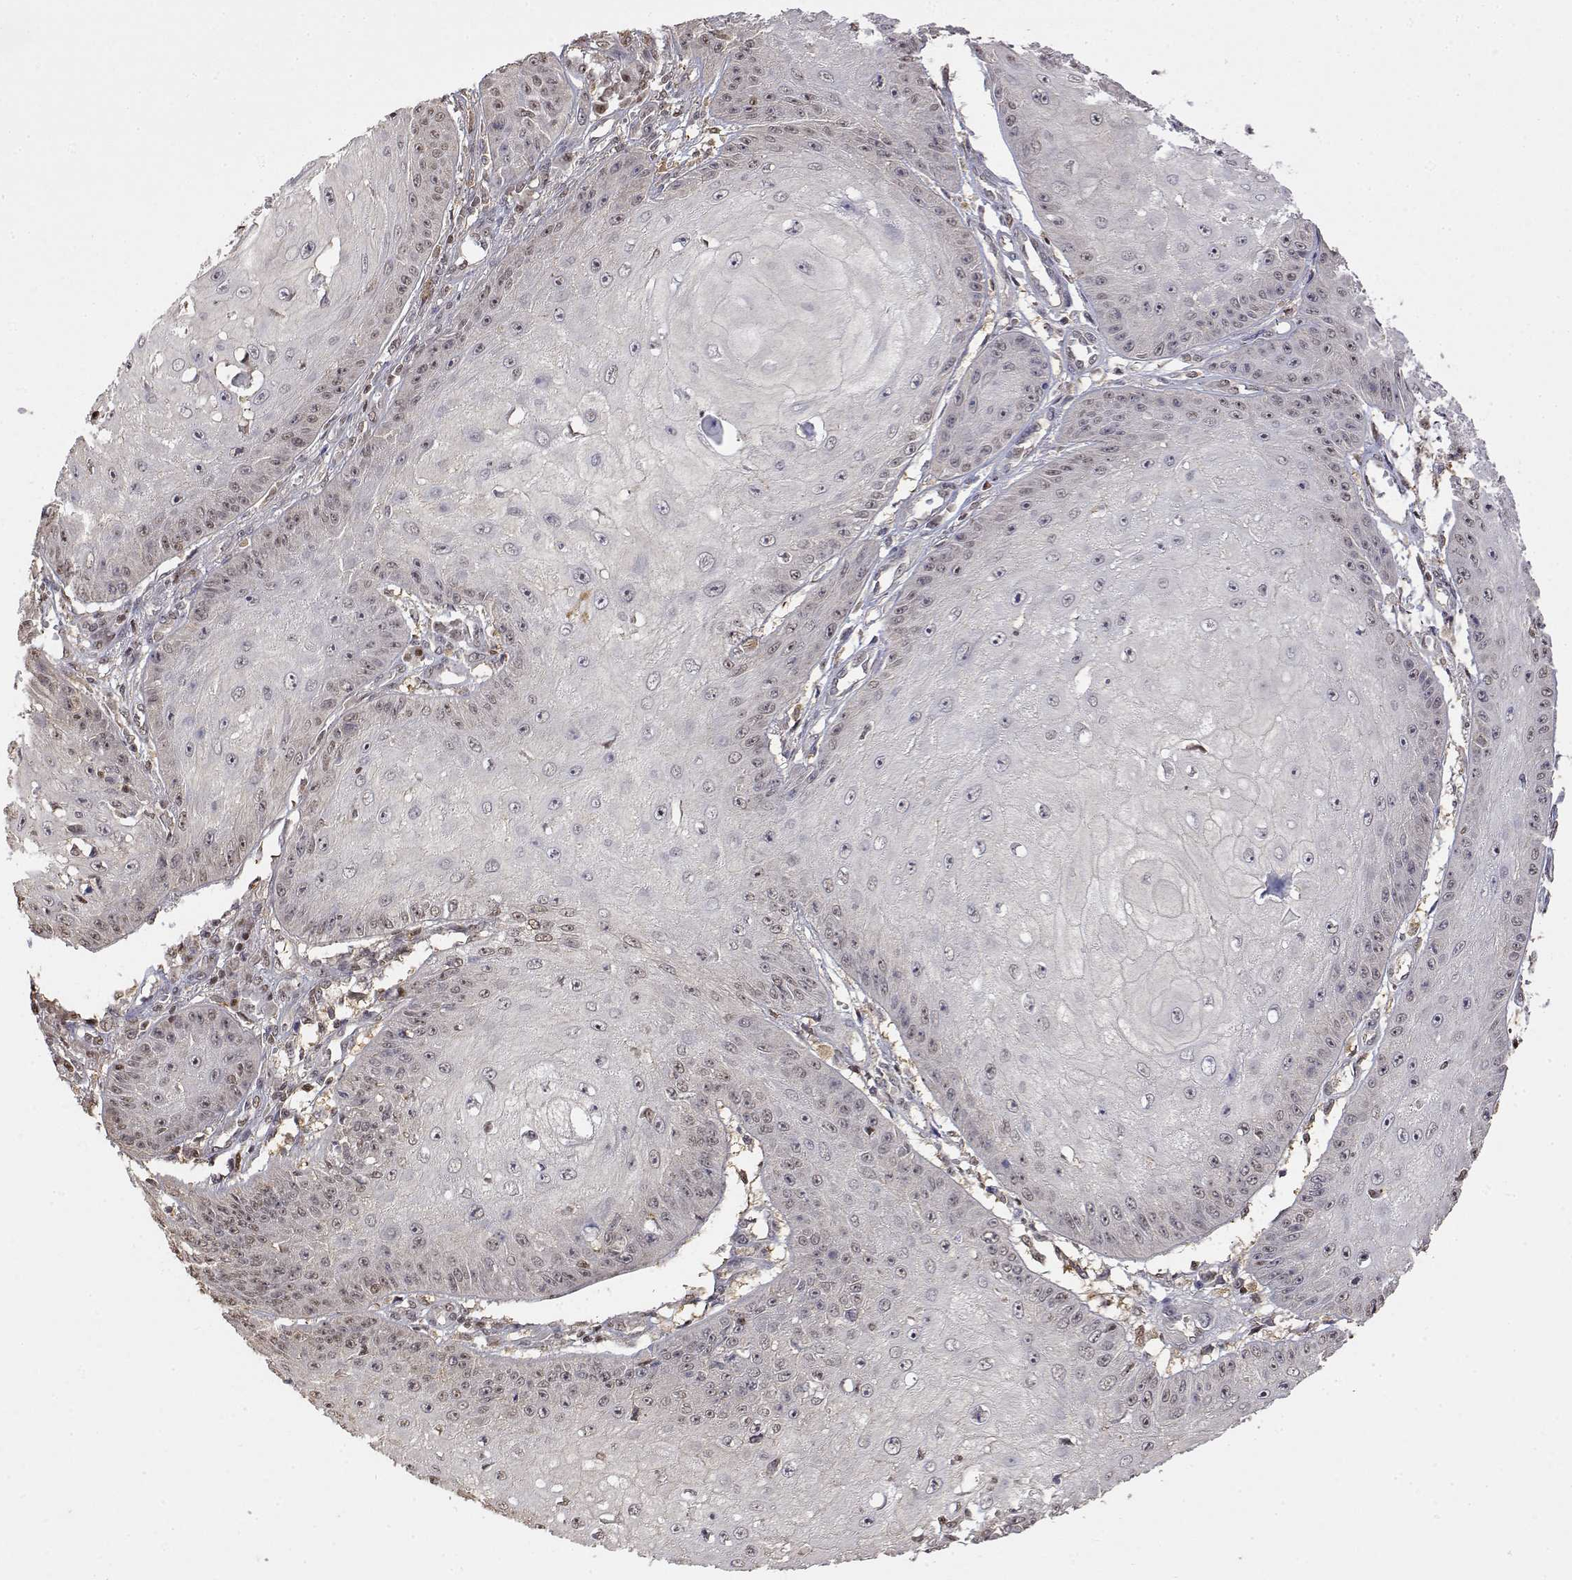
{"staining": {"intensity": "weak", "quantity": "<25%", "location": "cytoplasmic/membranous"}, "tissue": "skin cancer", "cell_type": "Tumor cells", "image_type": "cancer", "snomed": [{"axis": "morphology", "description": "Squamous cell carcinoma, NOS"}, {"axis": "topography", "description": "Skin"}], "caption": "A high-resolution histopathology image shows IHC staining of skin cancer, which reveals no significant positivity in tumor cells. Brightfield microscopy of IHC stained with DAB (3,3'-diaminobenzidine) (brown) and hematoxylin (blue), captured at high magnification.", "gene": "TPI1", "patient": {"sex": "male", "age": 70}}